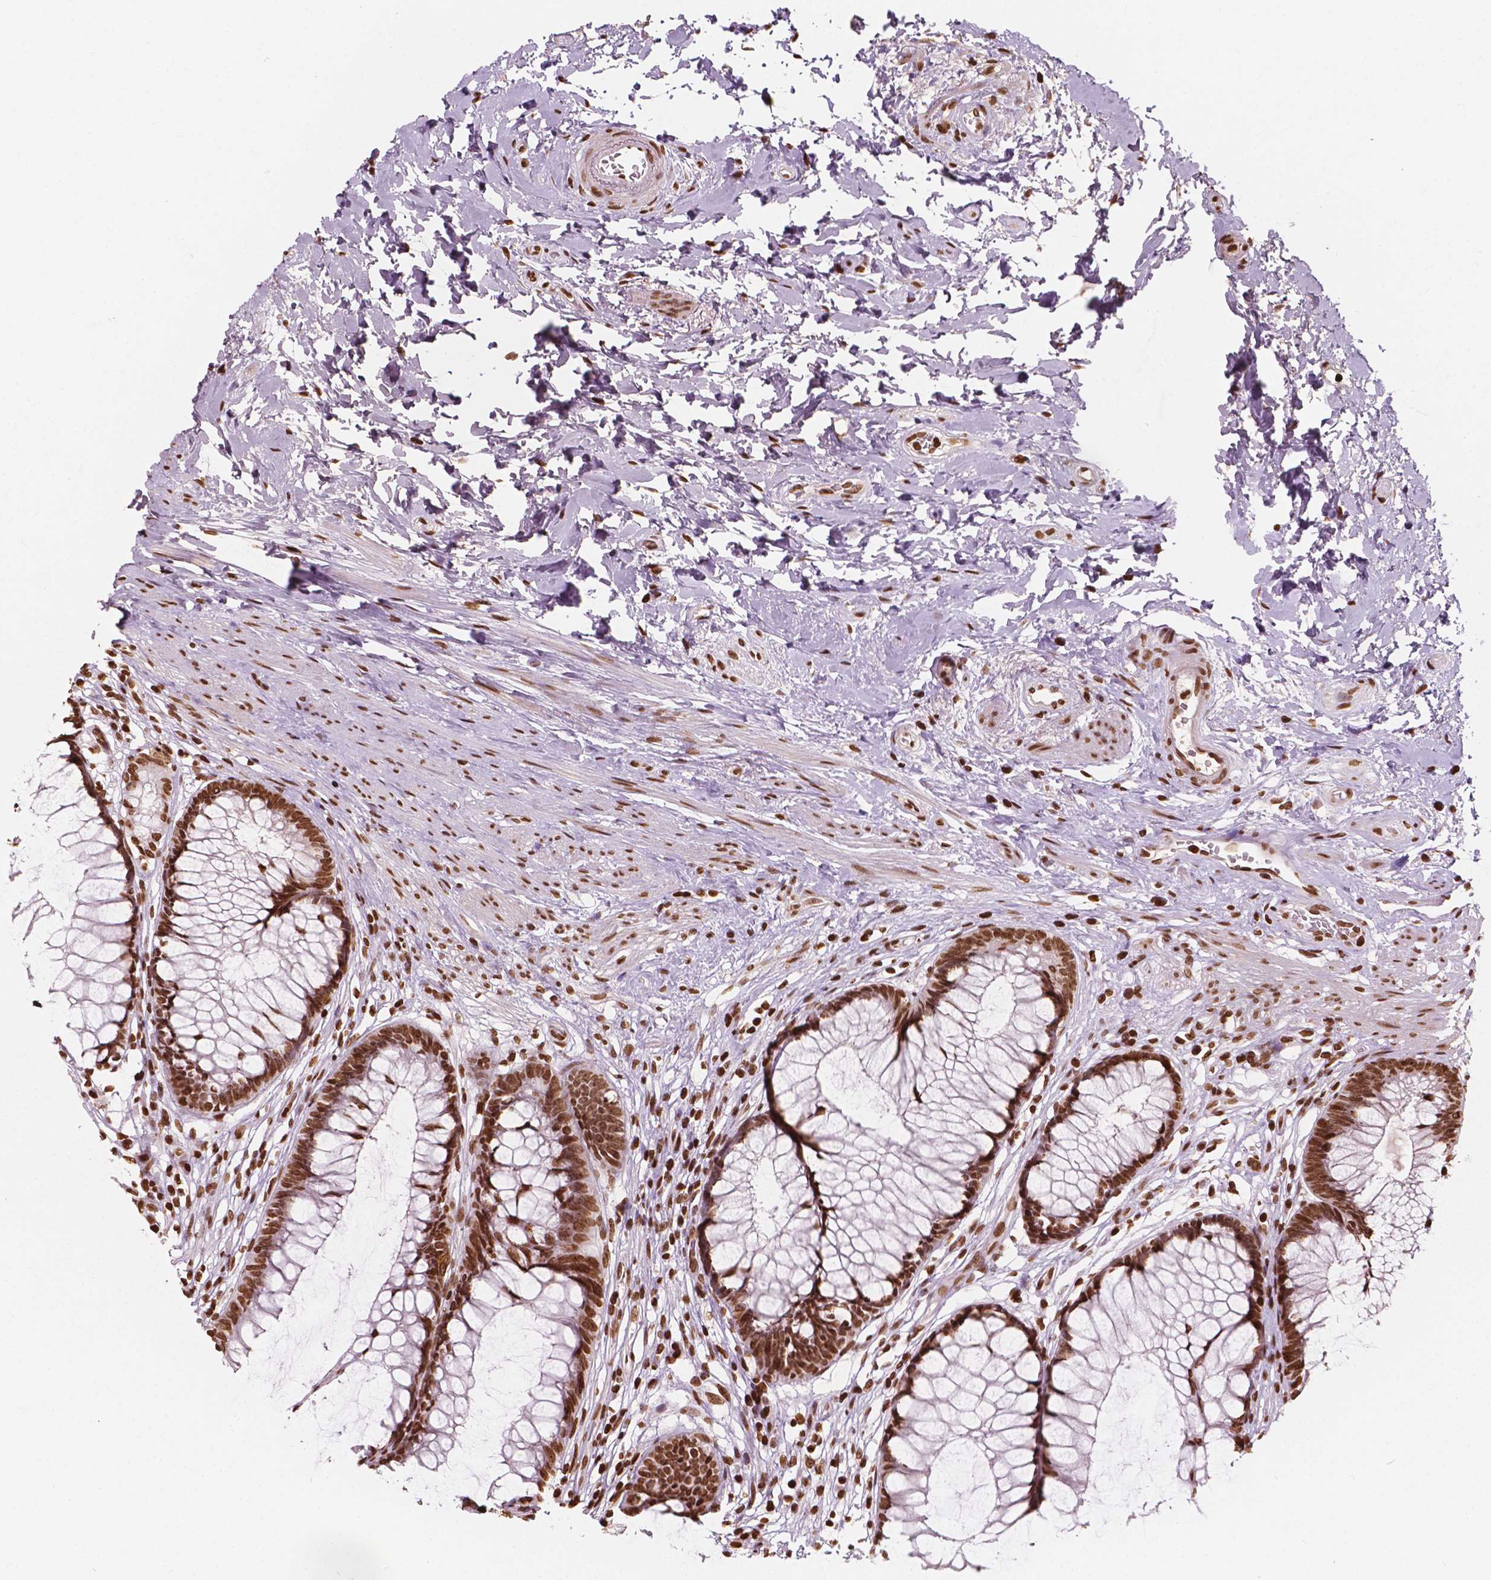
{"staining": {"intensity": "strong", "quantity": ">75%", "location": "nuclear"}, "tissue": "rectum", "cell_type": "Glandular cells", "image_type": "normal", "snomed": [{"axis": "morphology", "description": "Normal tissue, NOS"}, {"axis": "topography", "description": "Smooth muscle"}, {"axis": "topography", "description": "Rectum"}], "caption": "This is an image of immunohistochemistry staining of unremarkable rectum, which shows strong positivity in the nuclear of glandular cells.", "gene": "H3C7", "patient": {"sex": "male", "age": 53}}